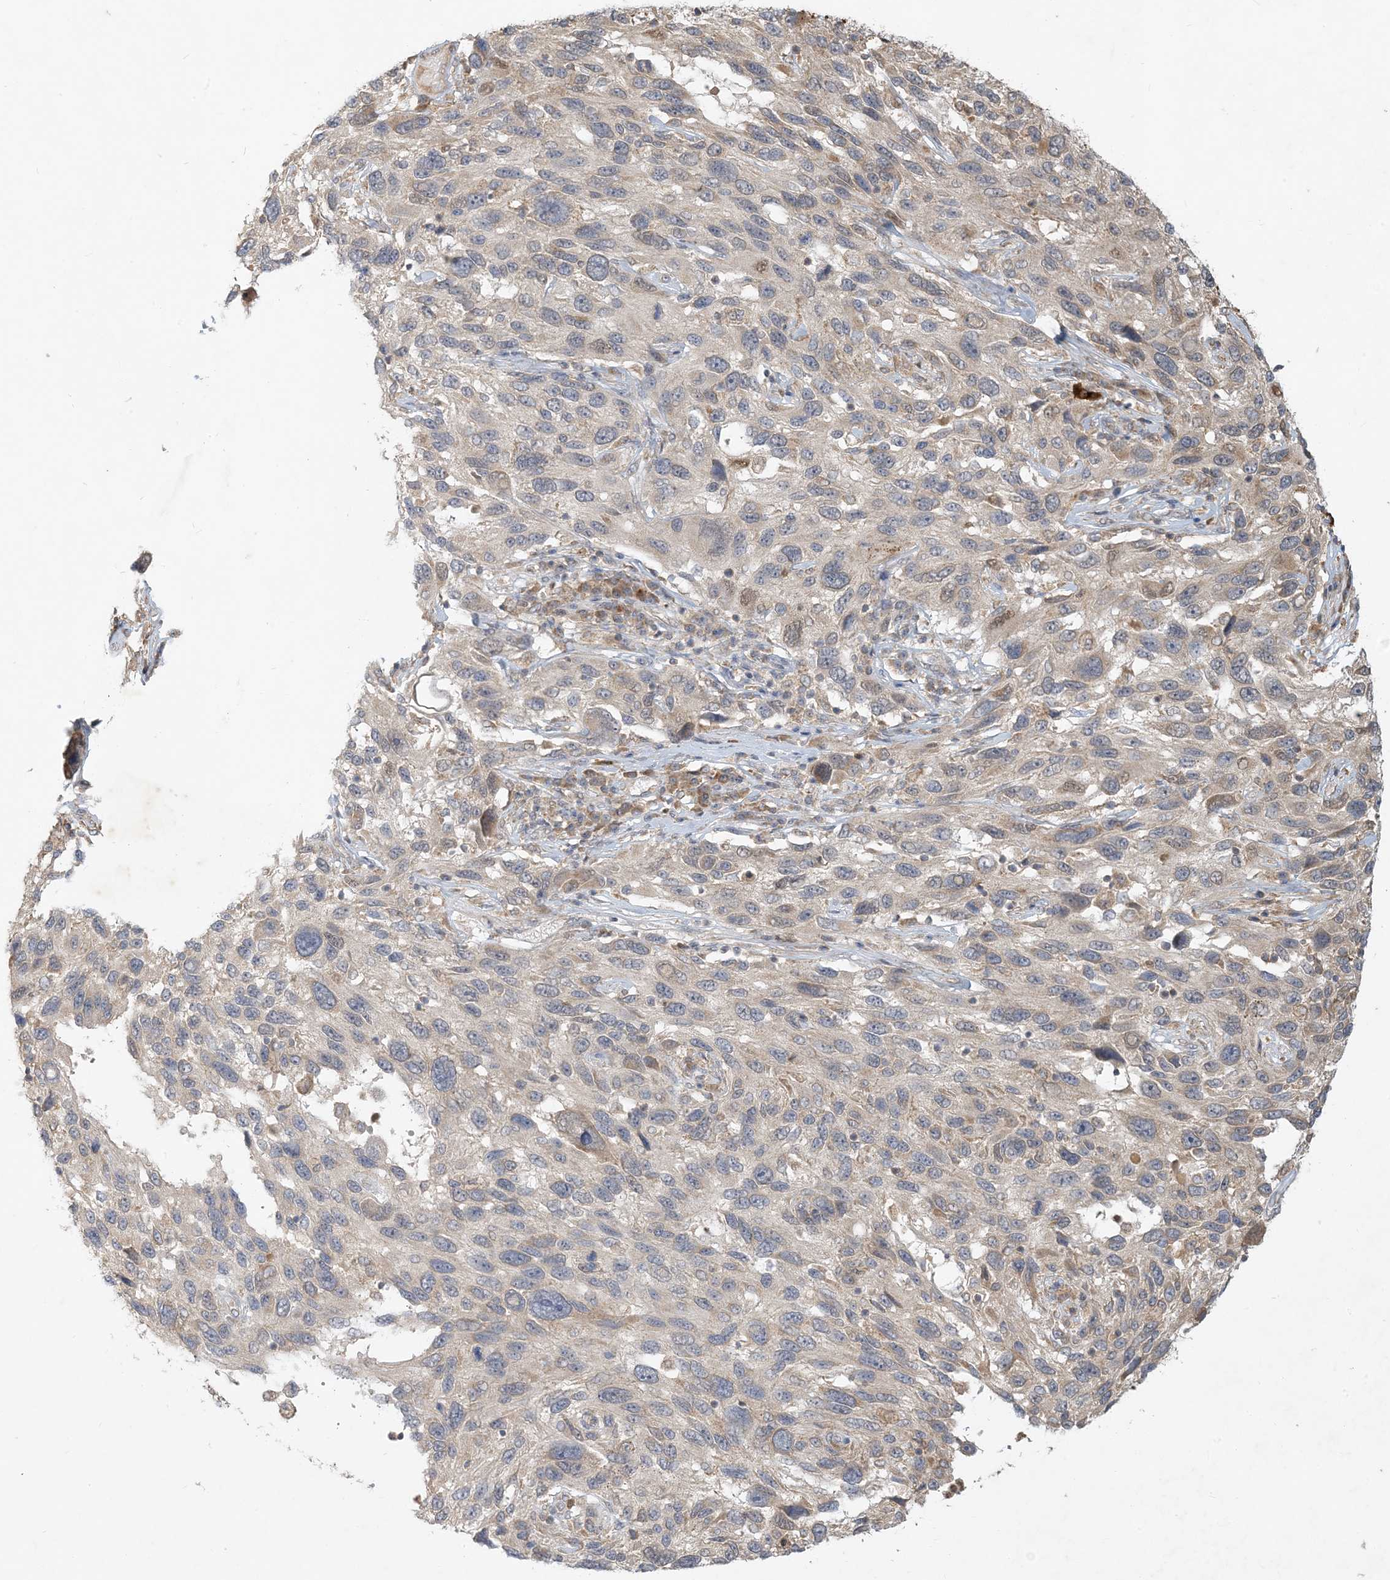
{"staining": {"intensity": "moderate", "quantity": "25%-75%", "location": "cytoplasmic/membranous"}, "tissue": "melanoma", "cell_type": "Tumor cells", "image_type": "cancer", "snomed": [{"axis": "morphology", "description": "Malignant melanoma, NOS"}, {"axis": "topography", "description": "Skin"}], "caption": "Malignant melanoma was stained to show a protein in brown. There is medium levels of moderate cytoplasmic/membranous expression in approximately 25%-75% of tumor cells. Nuclei are stained in blue.", "gene": "MCOLN1", "patient": {"sex": "male", "age": 53}}